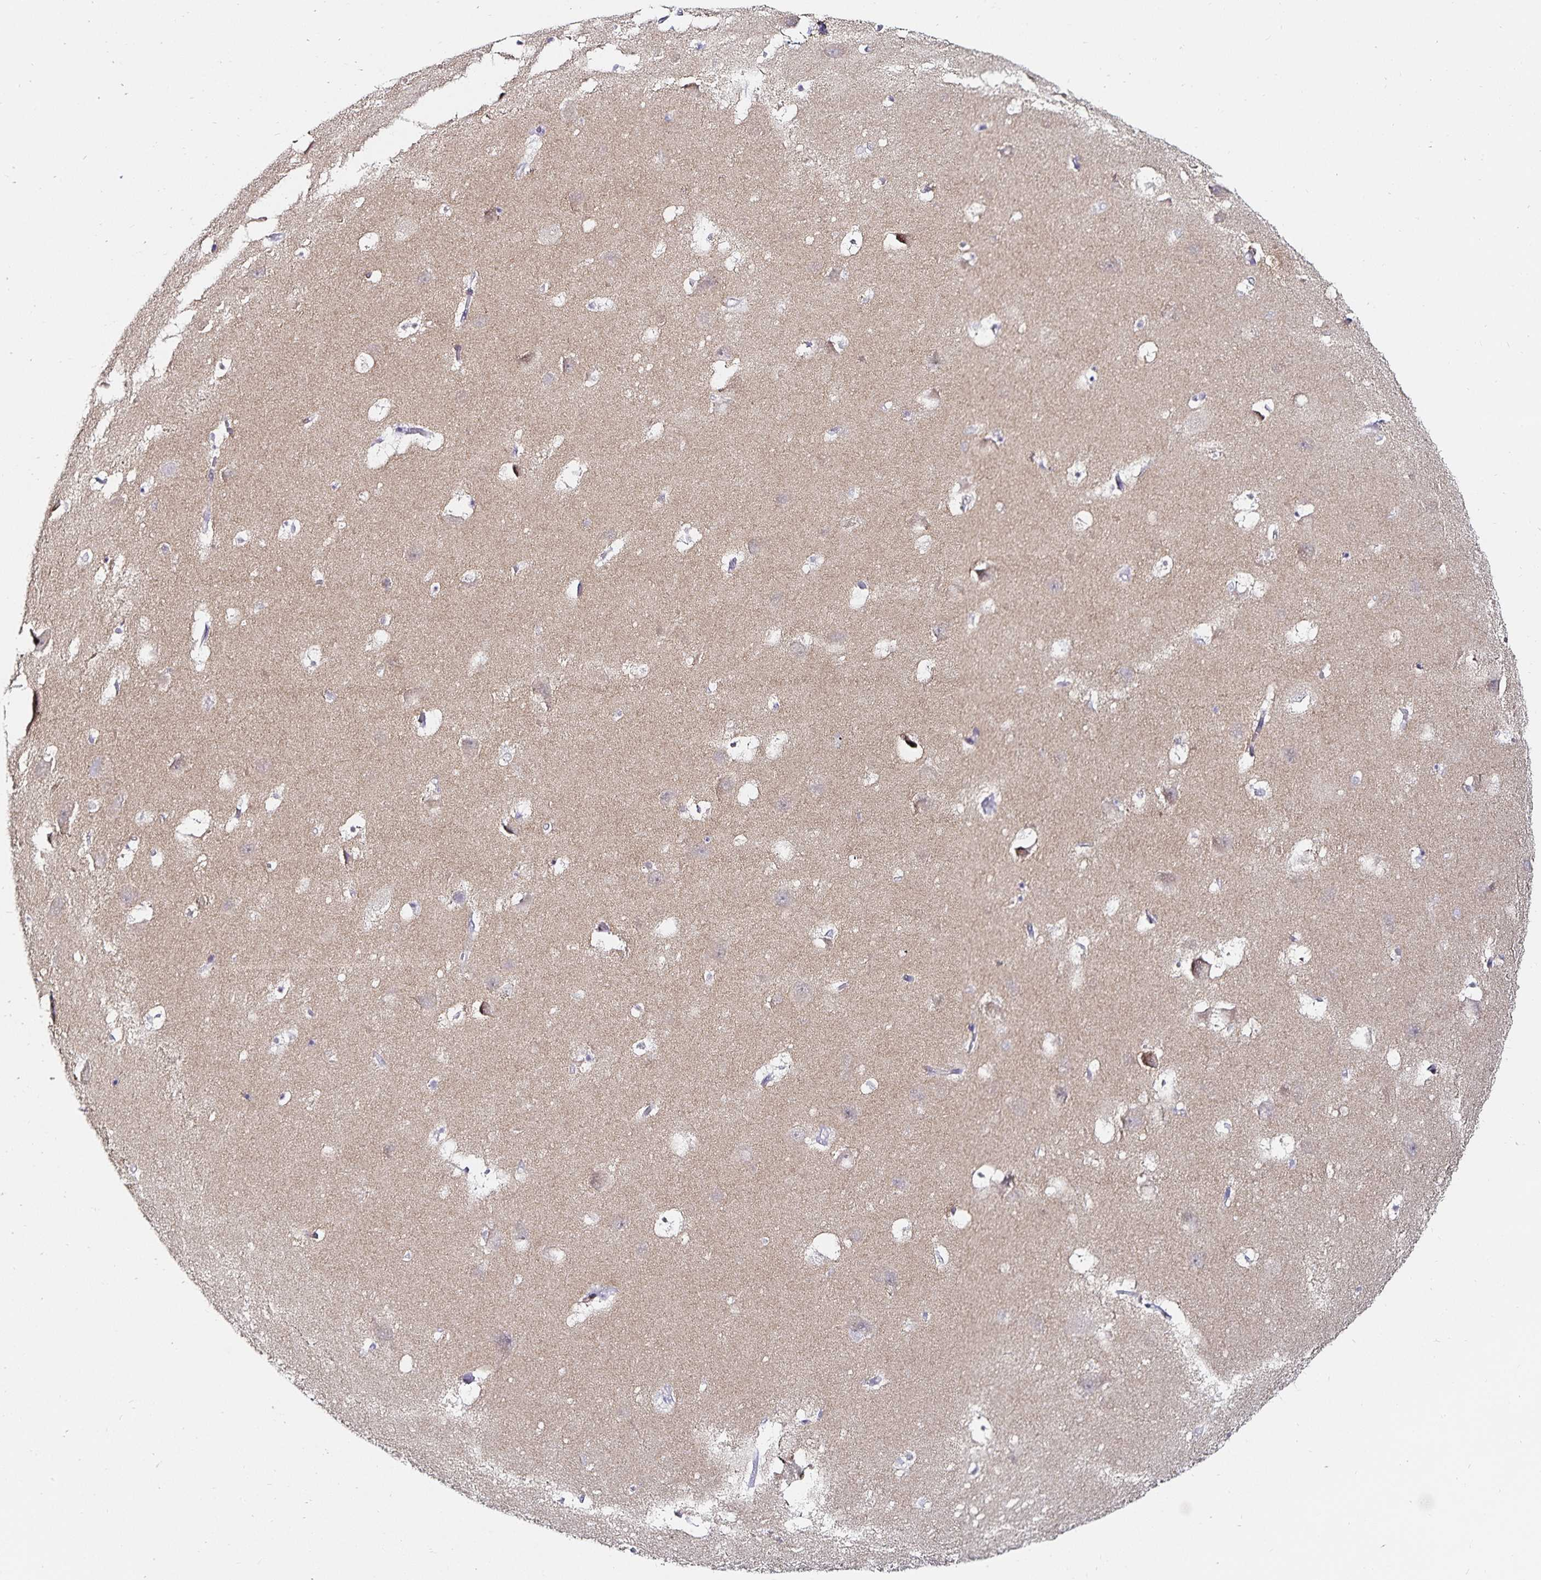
{"staining": {"intensity": "negative", "quantity": "none", "location": "none"}, "tissue": "hippocampus", "cell_type": "Glial cells", "image_type": "normal", "snomed": [{"axis": "morphology", "description": "Normal tissue, NOS"}, {"axis": "topography", "description": "Hippocampus"}], "caption": "IHC photomicrograph of normal human hippocampus stained for a protein (brown), which displays no staining in glial cells.", "gene": "ANLN", "patient": {"sex": "male", "age": 58}}